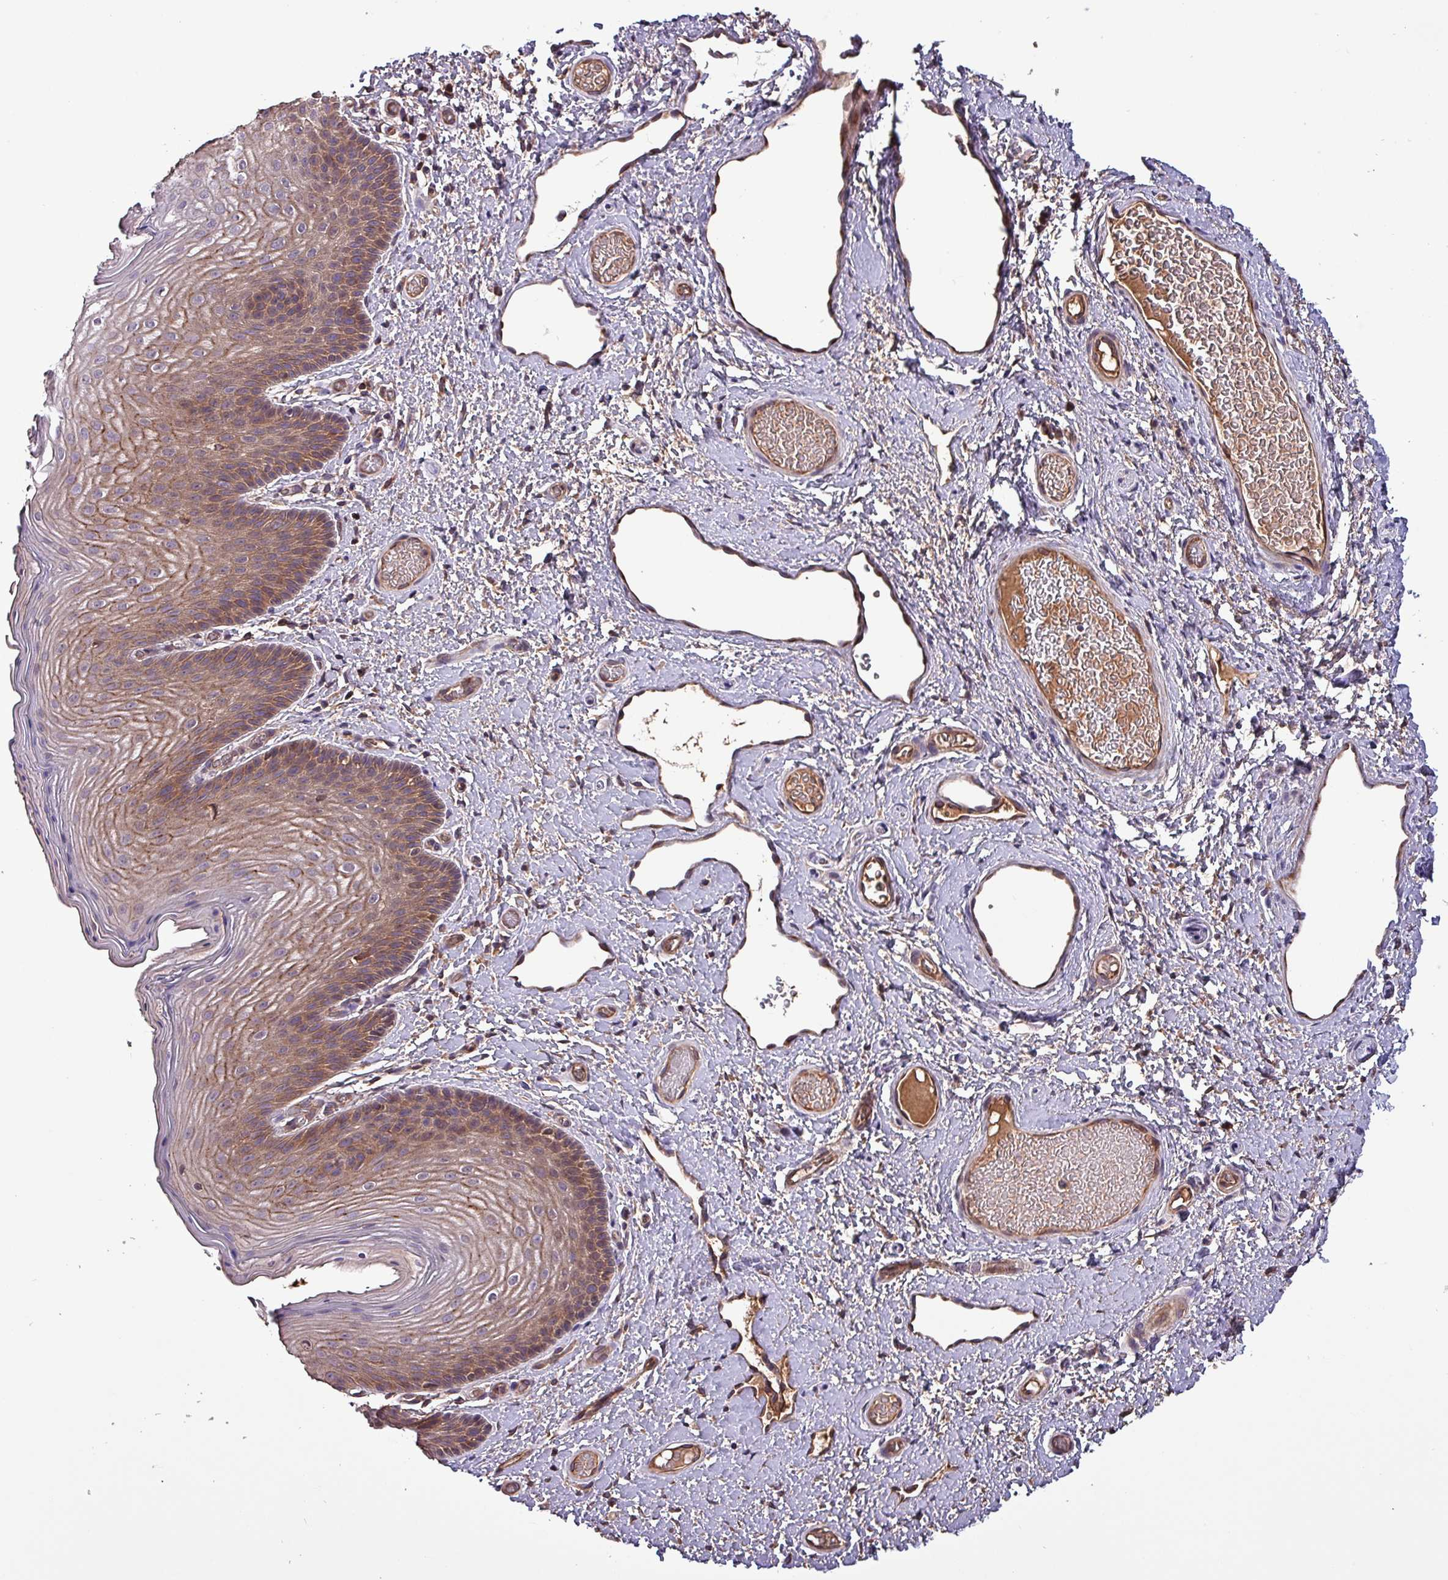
{"staining": {"intensity": "moderate", "quantity": ">75%", "location": "cytoplasmic/membranous"}, "tissue": "skin", "cell_type": "Epidermal cells", "image_type": "normal", "snomed": [{"axis": "morphology", "description": "Normal tissue, NOS"}, {"axis": "topography", "description": "Anal"}], "caption": "IHC (DAB (3,3'-diaminobenzidine)) staining of normal human skin displays moderate cytoplasmic/membranous protein expression in approximately >75% of epidermal cells.", "gene": "PAFAH1B2", "patient": {"sex": "female", "age": 40}}